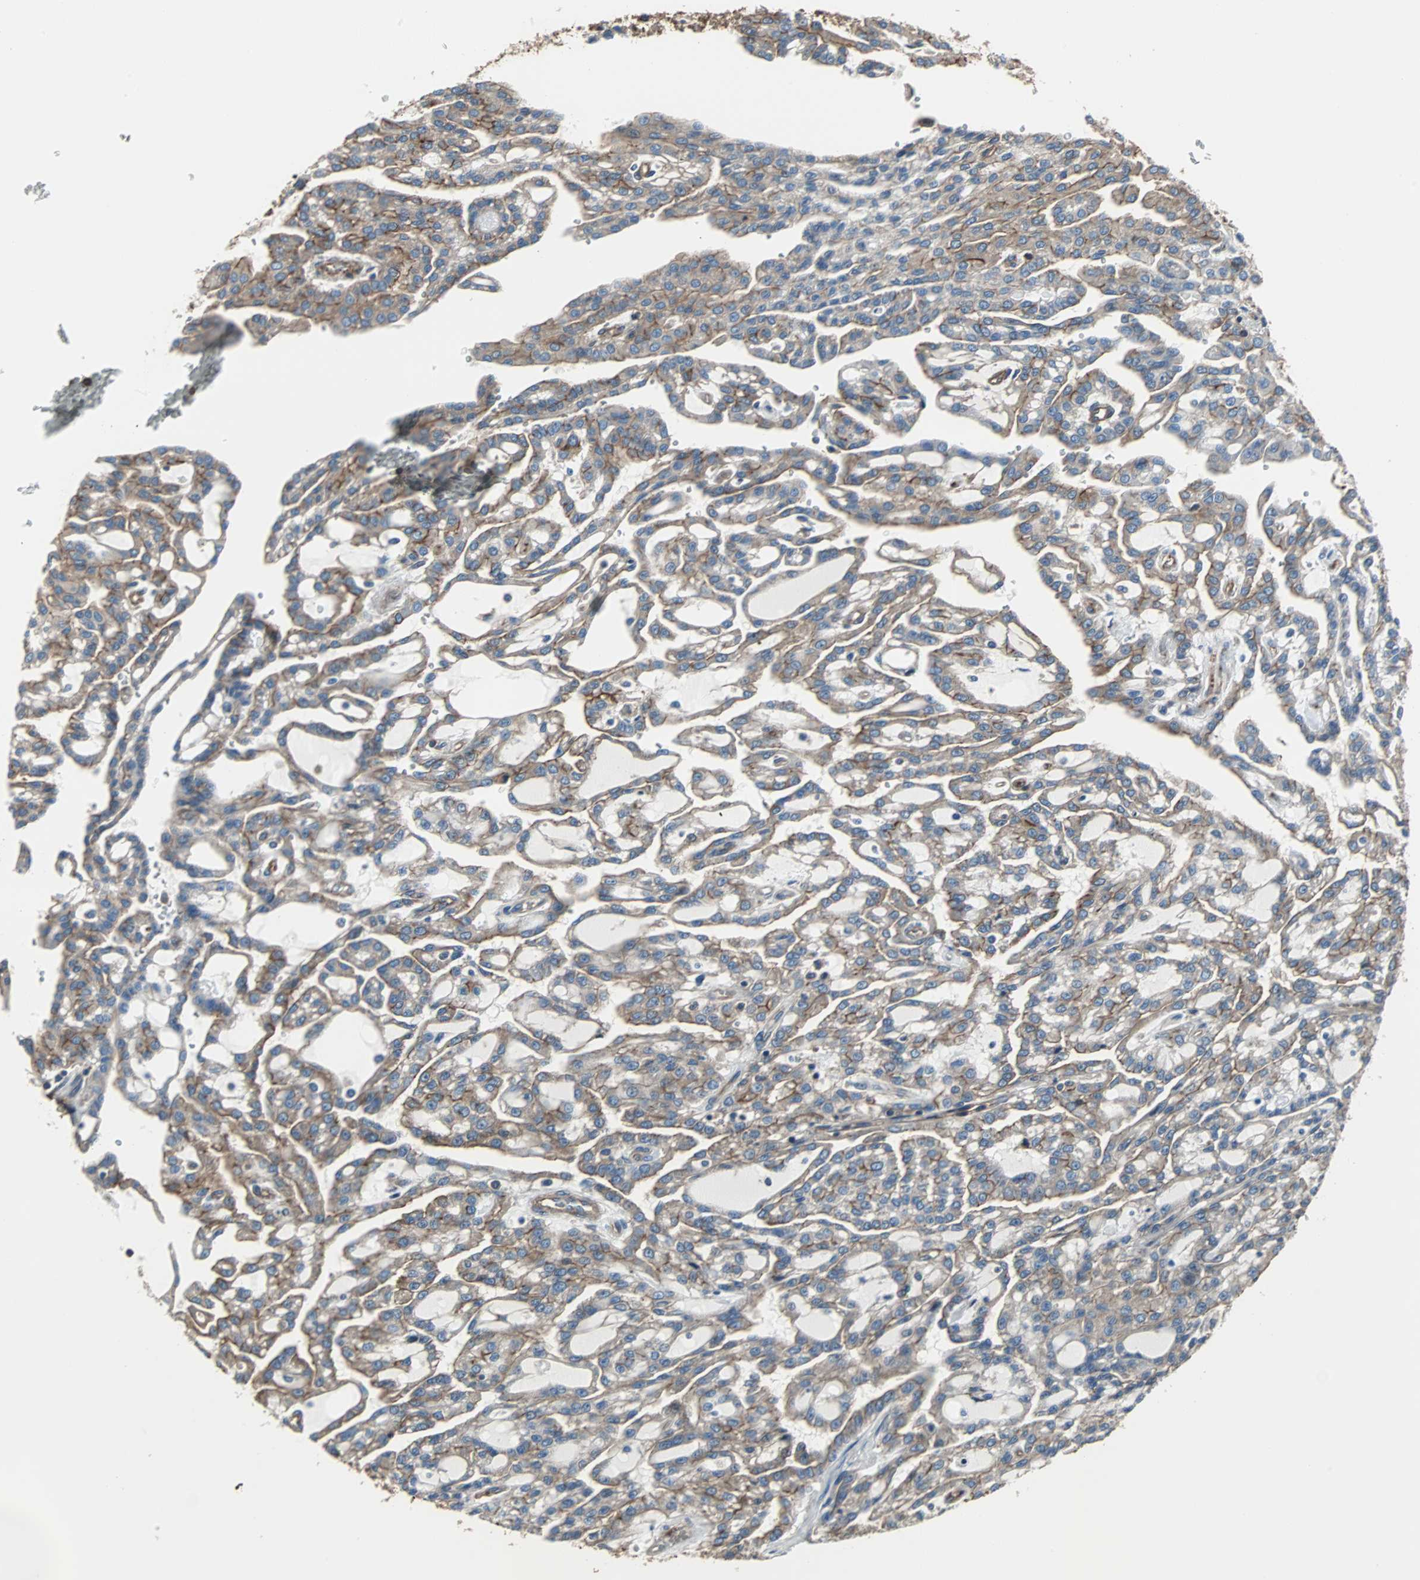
{"staining": {"intensity": "moderate", "quantity": ">75%", "location": "cytoplasmic/membranous"}, "tissue": "renal cancer", "cell_type": "Tumor cells", "image_type": "cancer", "snomed": [{"axis": "morphology", "description": "Adenocarcinoma, NOS"}, {"axis": "topography", "description": "Kidney"}], "caption": "Immunohistochemical staining of human adenocarcinoma (renal) demonstrates medium levels of moderate cytoplasmic/membranous protein expression in about >75% of tumor cells.", "gene": "ACTN1", "patient": {"sex": "male", "age": 63}}